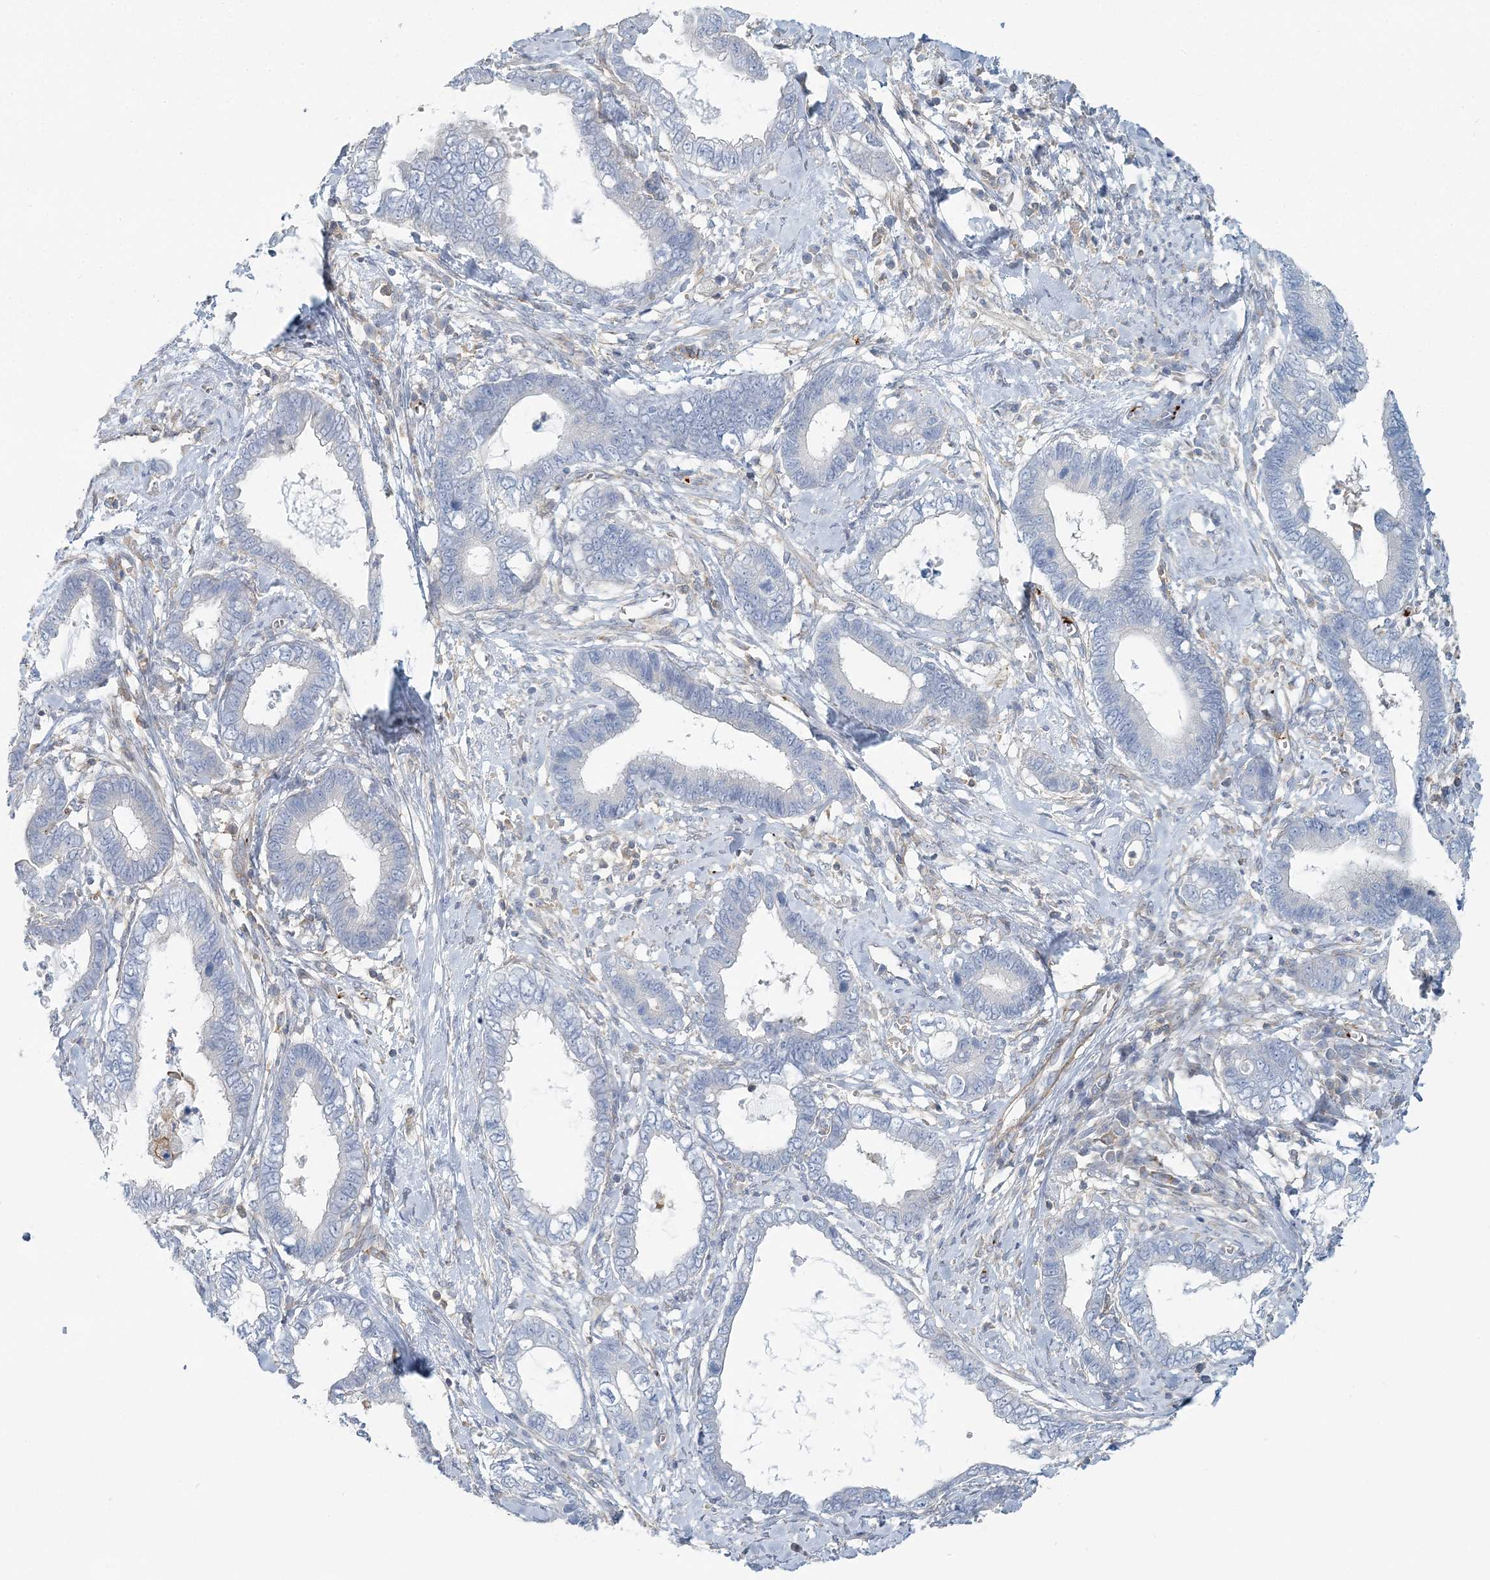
{"staining": {"intensity": "negative", "quantity": "none", "location": "none"}, "tissue": "cervical cancer", "cell_type": "Tumor cells", "image_type": "cancer", "snomed": [{"axis": "morphology", "description": "Adenocarcinoma, NOS"}, {"axis": "topography", "description": "Cervix"}], "caption": "Cervical adenocarcinoma was stained to show a protein in brown. There is no significant expression in tumor cells. The staining was performed using DAB (3,3'-diaminobenzidine) to visualize the protein expression in brown, while the nuclei were stained in blue with hematoxylin (Magnification: 20x).", "gene": "CUEDC2", "patient": {"sex": "female", "age": 44}}